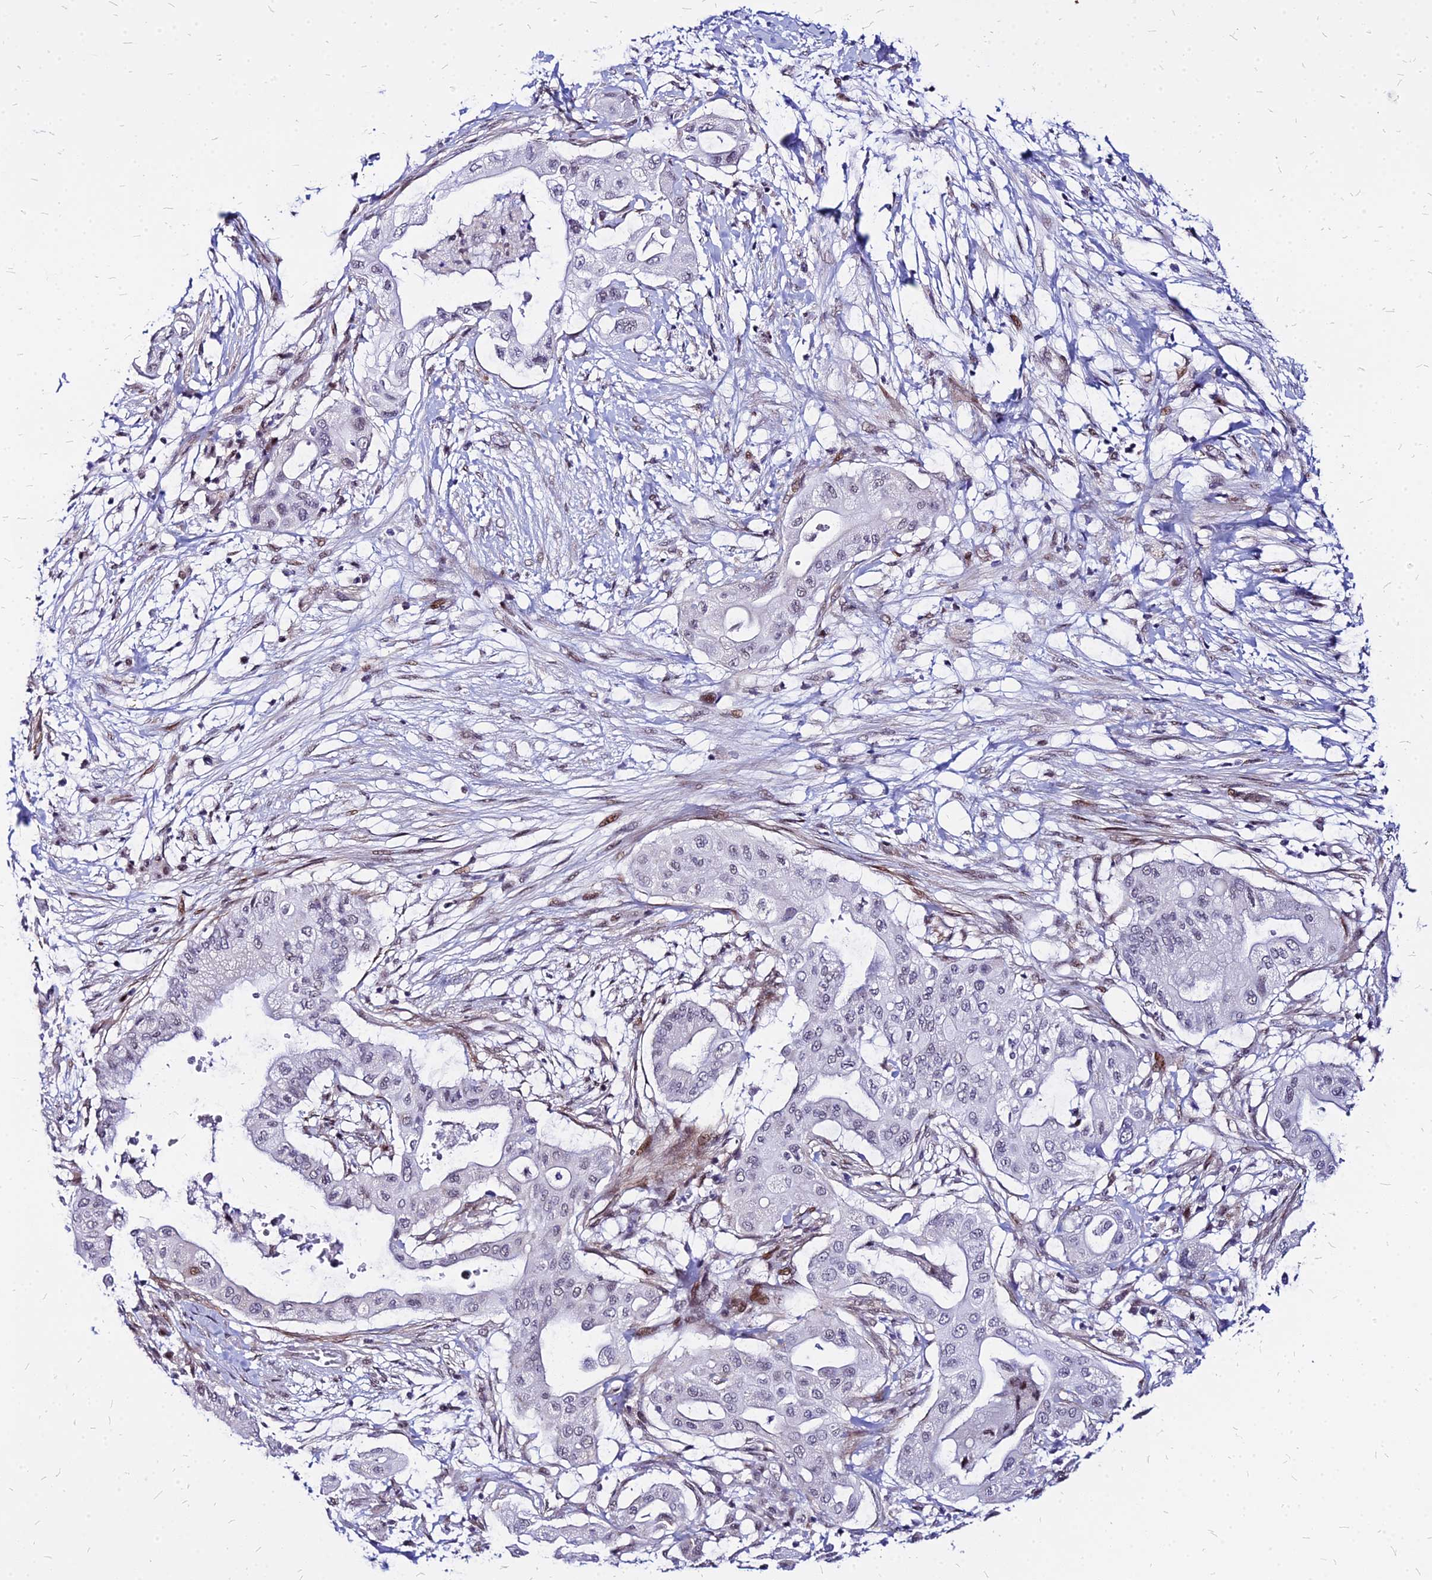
{"staining": {"intensity": "weak", "quantity": "<25%", "location": "nuclear"}, "tissue": "pancreatic cancer", "cell_type": "Tumor cells", "image_type": "cancer", "snomed": [{"axis": "morphology", "description": "Adenocarcinoma, NOS"}, {"axis": "topography", "description": "Pancreas"}], "caption": "Micrograph shows no significant protein positivity in tumor cells of adenocarcinoma (pancreatic).", "gene": "FDX2", "patient": {"sex": "male", "age": 68}}